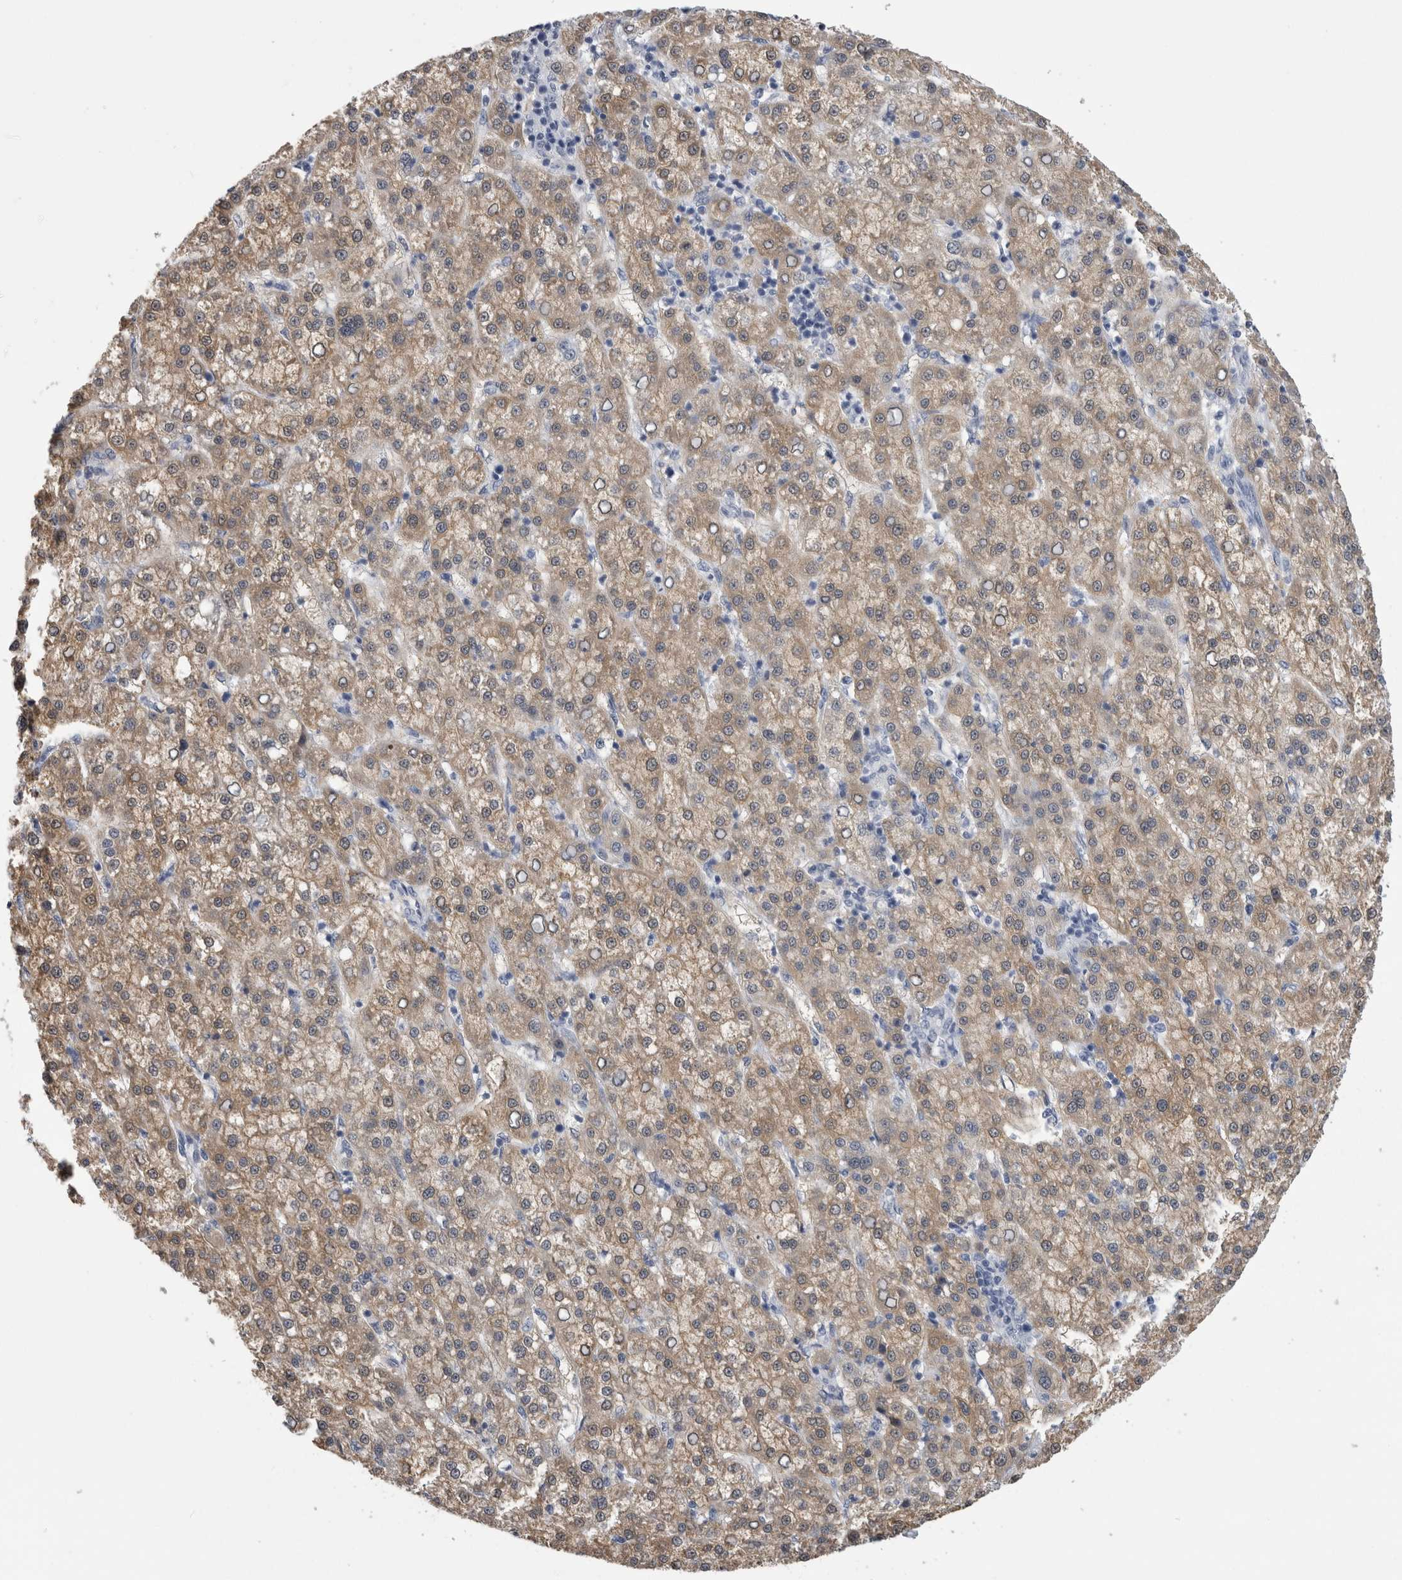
{"staining": {"intensity": "moderate", "quantity": ">75%", "location": "cytoplasmic/membranous"}, "tissue": "liver cancer", "cell_type": "Tumor cells", "image_type": "cancer", "snomed": [{"axis": "morphology", "description": "Carcinoma, Hepatocellular, NOS"}, {"axis": "topography", "description": "Liver"}], "caption": "This micrograph demonstrates IHC staining of human liver hepatocellular carcinoma, with medium moderate cytoplasmic/membranous staining in about >75% of tumor cells.", "gene": "ALDH8A1", "patient": {"sex": "female", "age": 58}}